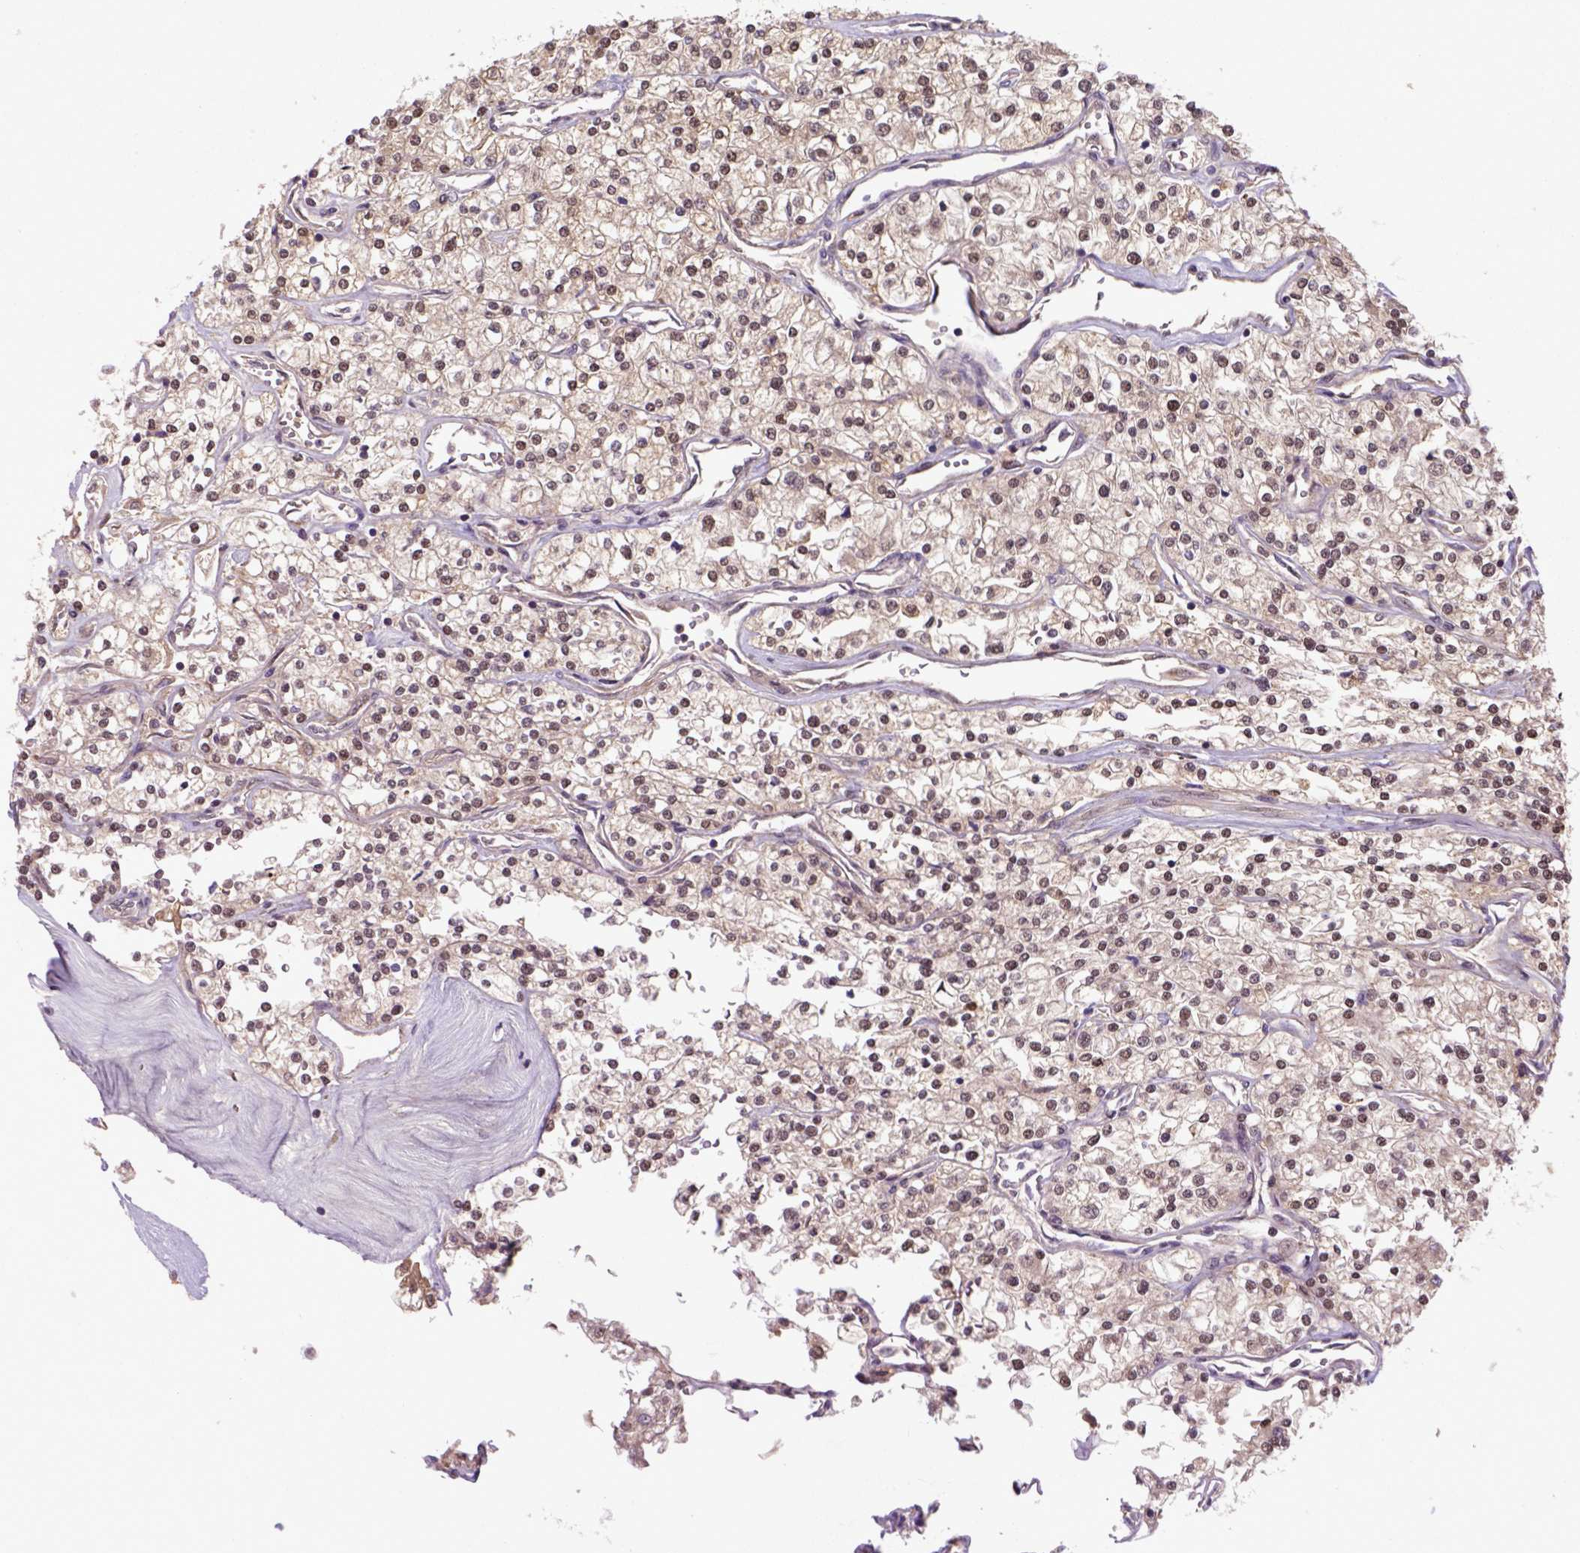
{"staining": {"intensity": "moderate", "quantity": ">75%", "location": "cytoplasmic/membranous,nuclear"}, "tissue": "renal cancer", "cell_type": "Tumor cells", "image_type": "cancer", "snomed": [{"axis": "morphology", "description": "Adenocarcinoma, NOS"}, {"axis": "topography", "description": "Kidney"}], "caption": "Moderate cytoplasmic/membranous and nuclear positivity for a protein is present in about >75% of tumor cells of adenocarcinoma (renal) using immunohistochemistry.", "gene": "HSPBP1", "patient": {"sex": "male", "age": 80}}